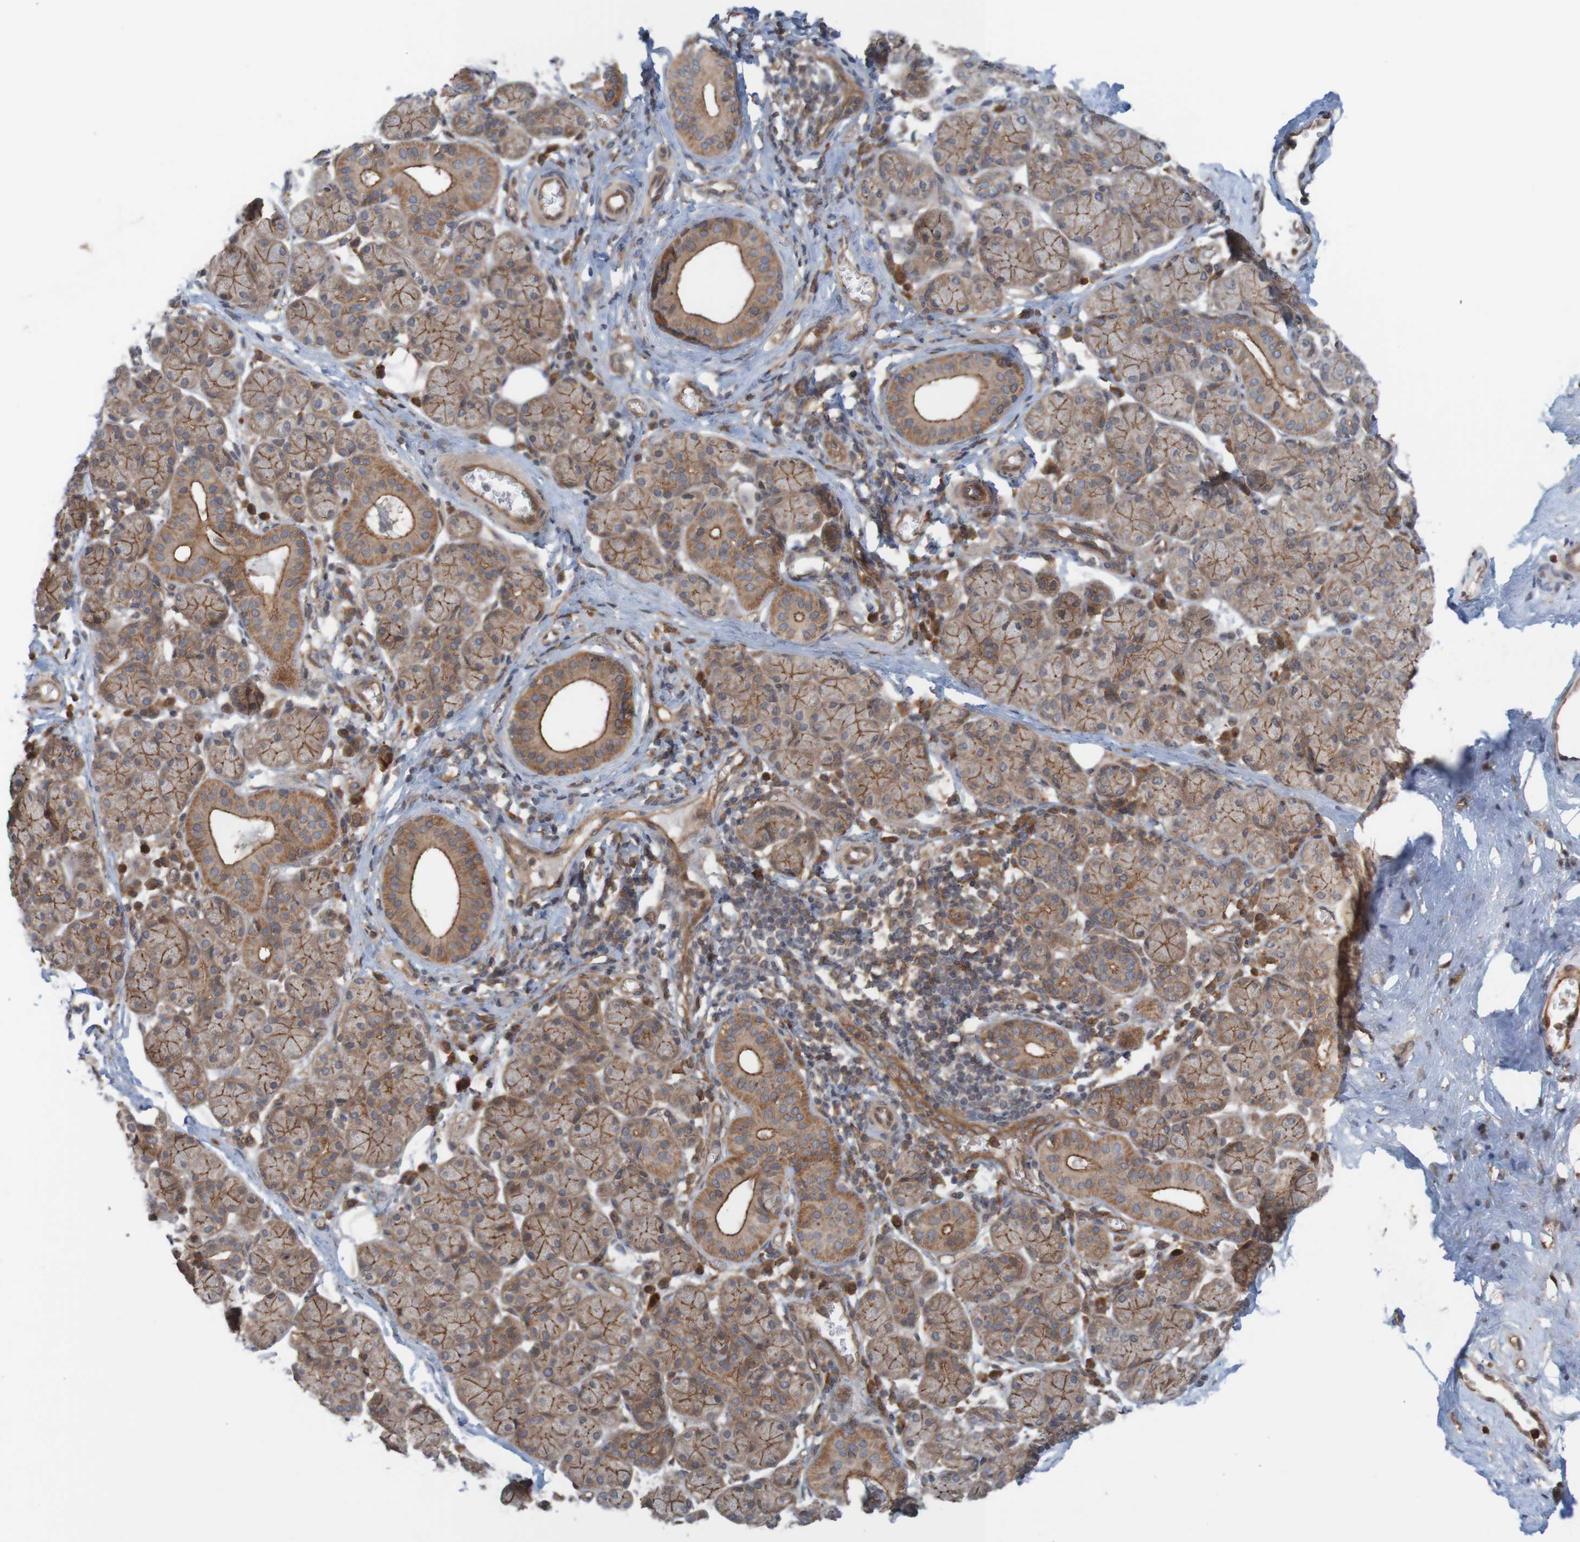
{"staining": {"intensity": "moderate", "quantity": ">75%", "location": "cytoplasmic/membranous"}, "tissue": "salivary gland", "cell_type": "Glandular cells", "image_type": "normal", "snomed": [{"axis": "morphology", "description": "Normal tissue, NOS"}, {"axis": "morphology", "description": "Inflammation, NOS"}, {"axis": "topography", "description": "Lymph node"}, {"axis": "topography", "description": "Salivary gland"}], "caption": "Salivary gland stained with a protein marker displays moderate staining in glandular cells.", "gene": "ARHGEF11", "patient": {"sex": "male", "age": 3}}